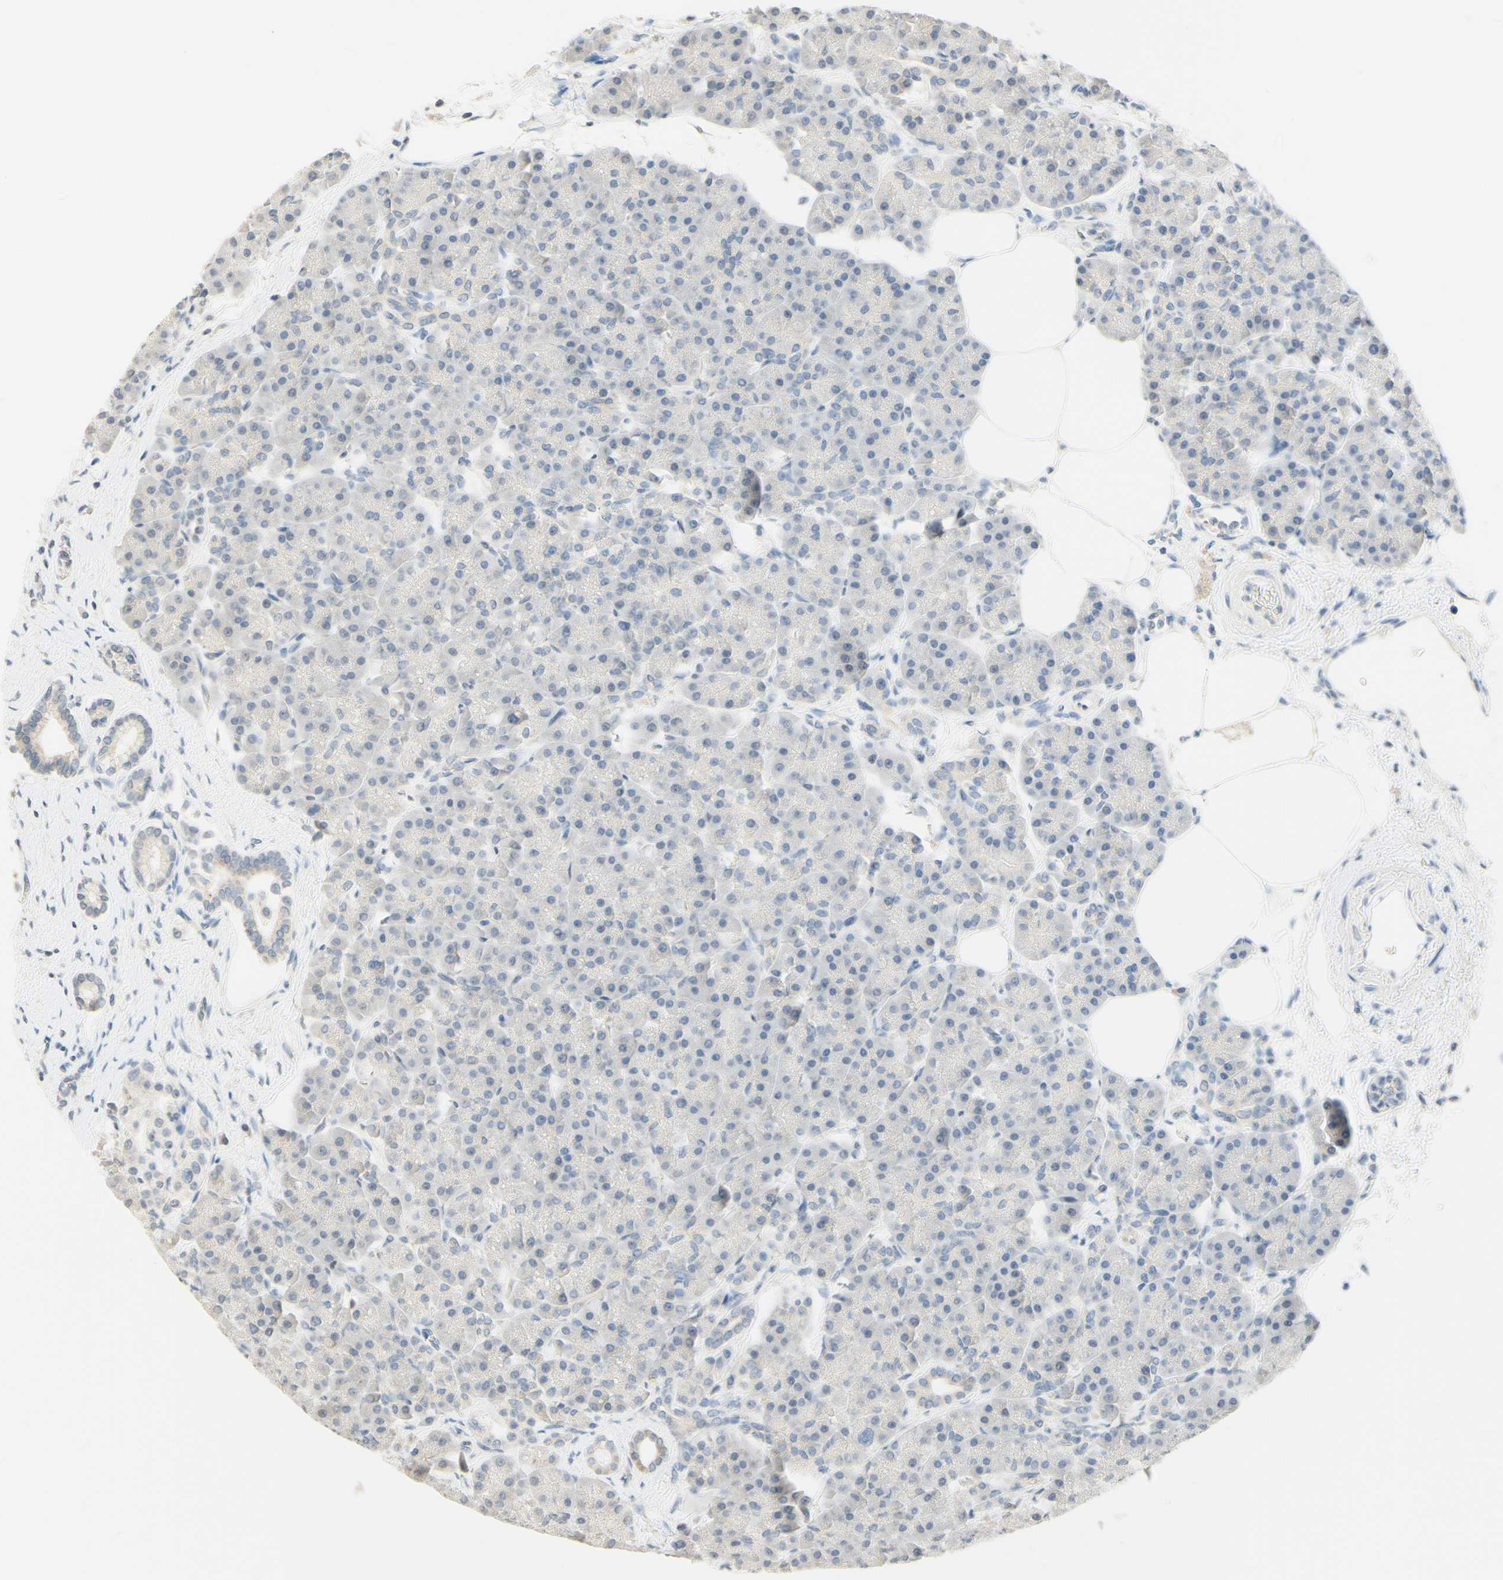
{"staining": {"intensity": "negative", "quantity": "none", "location": "none"}, "tissue": "pancreas", "cell_type": "Exocrine glandular cells", "image_type": "normal", "snomed": [{"axis": "morphology", "description": "Normal tissue, NOS"}, {"axis": "topography", "description": "Pancreas"}], "caption": "High magnification brightfield microscopy of unremarkable pancreas stained with DAB (3,3'-diaminobenzidine) (brown) and counterstained with hematoxylin (blue): exocrine glandular cells show no significant expression. (Stains: DAB immunohistochemistry (IHC) with hematoxylin counter stain, Microscopy: brightfield microscopy at high magnification).", "gene": "MAG", "patient": {"sex": "female", "age": 70}}